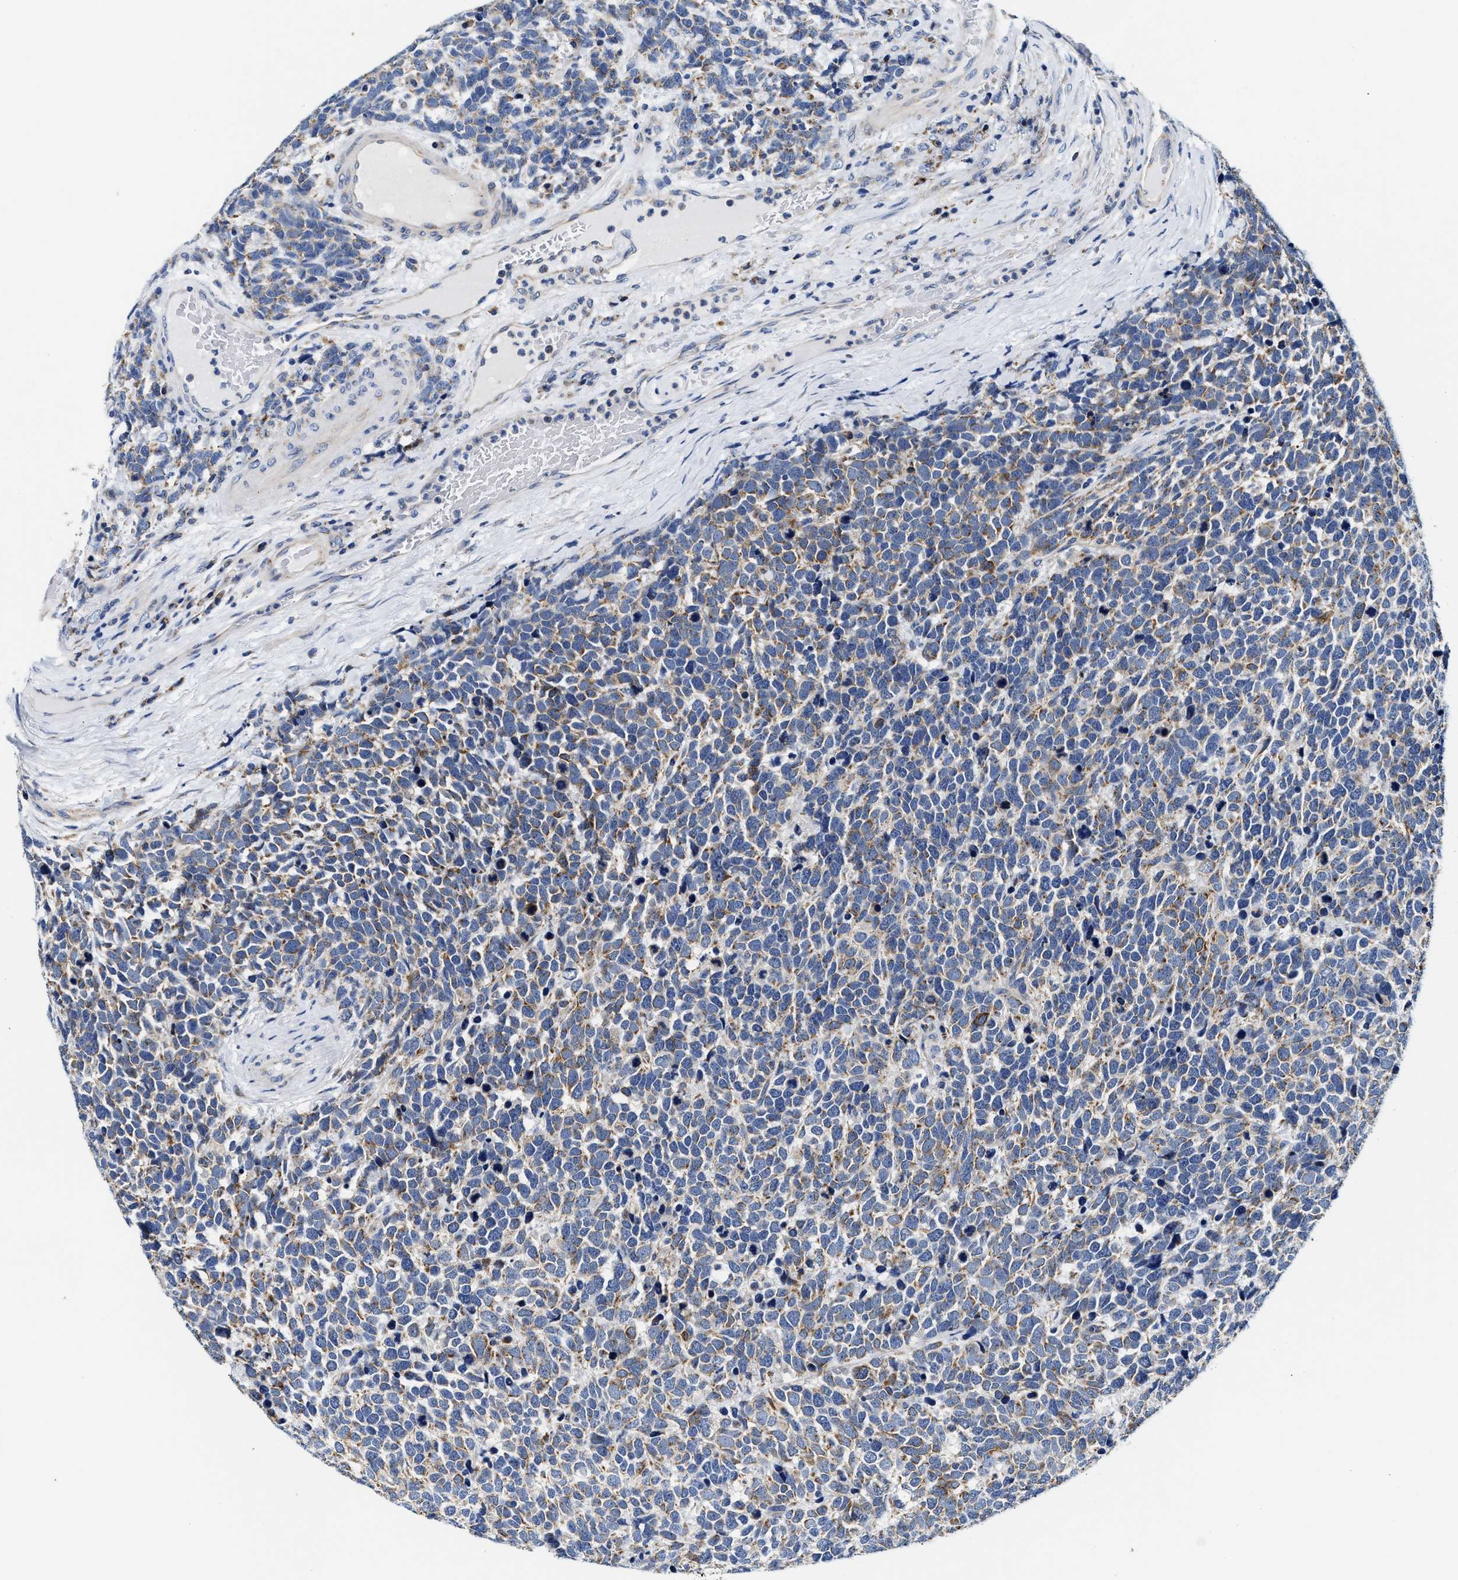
{"staining": {"intensity": "weak", "quantity": ">75%", "location": "cytoplasmic/membranous"}, "tissue": "urothelial cancer", "cell_type": "Tumor cells", "image_type": "cancer", "snomed": [{"axis": "morphology", "description": "Urothelial carcinoma, High grade"}, {"axis": "topography", "description": "Urinary bladder"}], "caption": "A micrograph of urothelial cancer stained for a protein demonstrates weak cytoplasmic/membranous brown staining in tumor cells.", "gene": "ACADVL", "patient": {"sex": "female", "age": 82}}